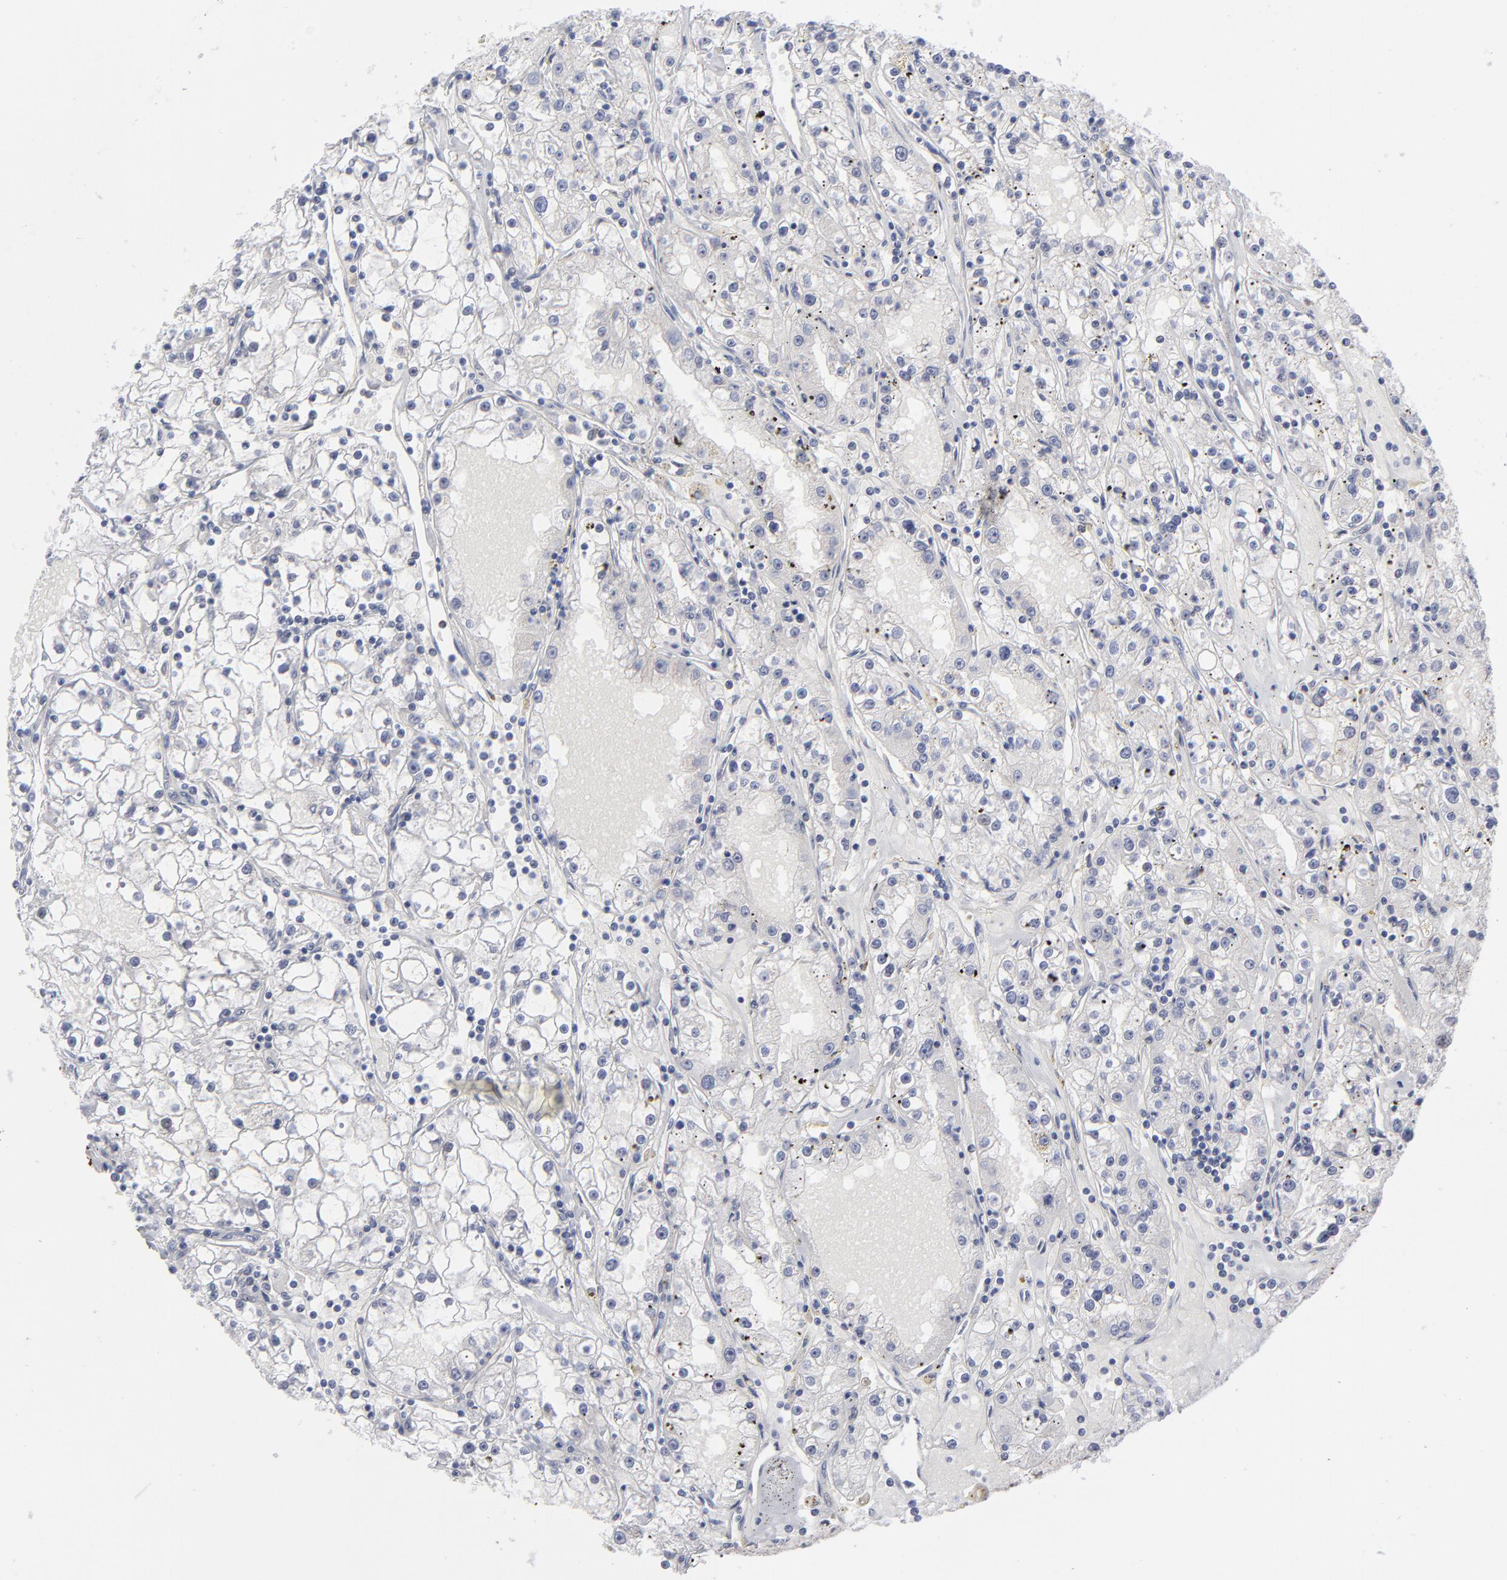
{"staining": {"intensity": "negative", "quantity": "none", "location": "none"}, "tissue": "renal cancer", "cell_type": "Tumor cells", "image_type": "cancer", "snomed": [{"axis": "morphology", "description": "Adenocarcinoma, NOS"}, {"axis": "topography", "description": "Kidney"}], "caption": "A histopathology image of adenocarcinoma (renal) stained for a protein shows no brown staining in tumor cells.", "gene": "NBN", "patient": {"sex": "male", "age": 56}}